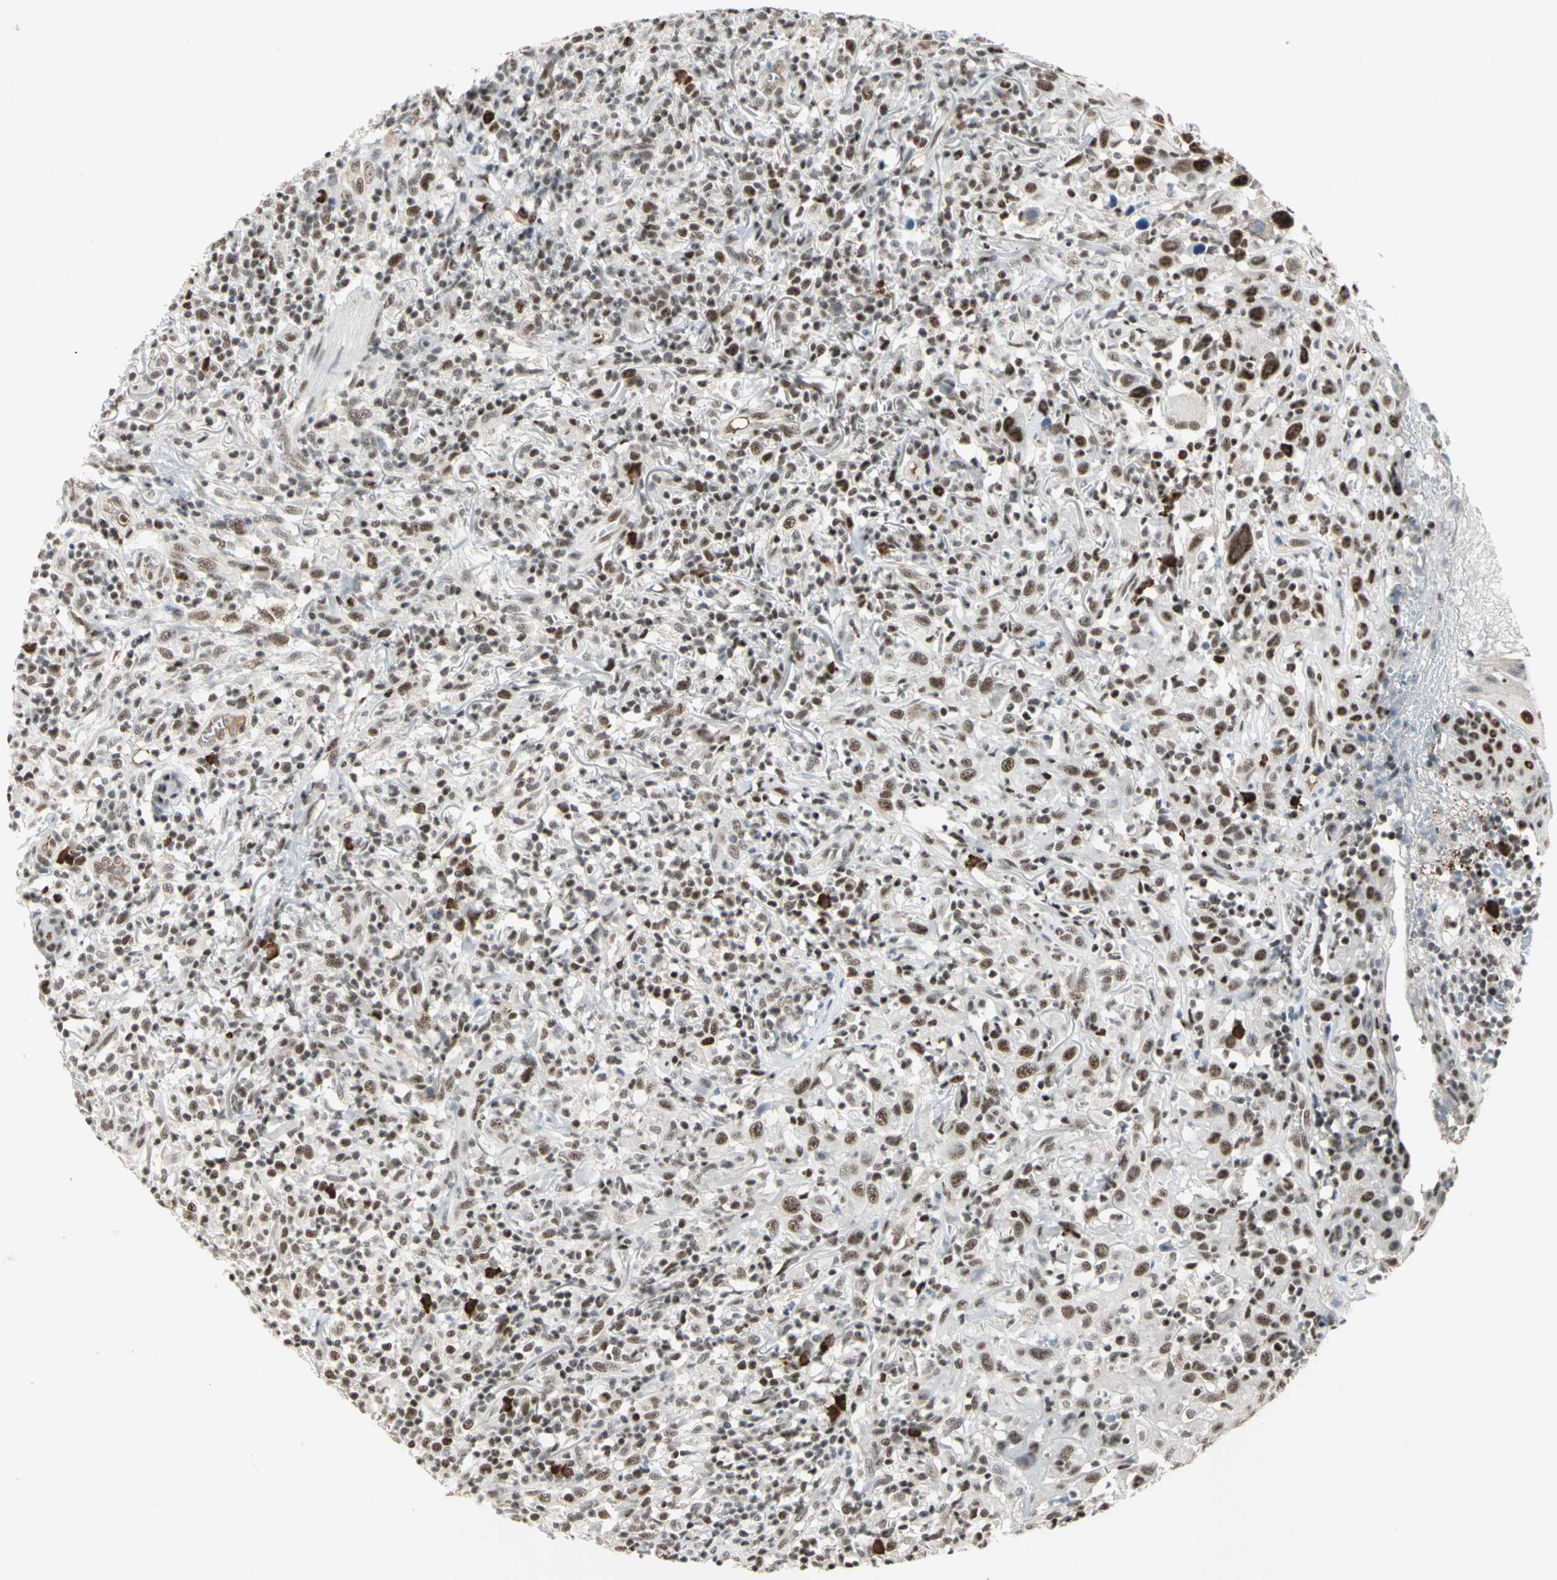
{"staining": {"intensity": "moderate", "quantity": ">75%", "location": "nuclear"}, "tissue": "thyroid cancer", "cell_type": "Tumor cells", "image_type": "cancer", "snomed": [{"axis": "morphology", "description": "Carcinoma, NOS"}, {"axis": "topography", "description": "Thyroid gland"}], "caption": "A histopathology image showing moderate nuclear expression in about >75% of tumor cells in carcinoma (thyroid), as visualized by brown immunohistochemical staining.", "gene": "CCNT1", "patient": {"sex": "female", "age": 77}}